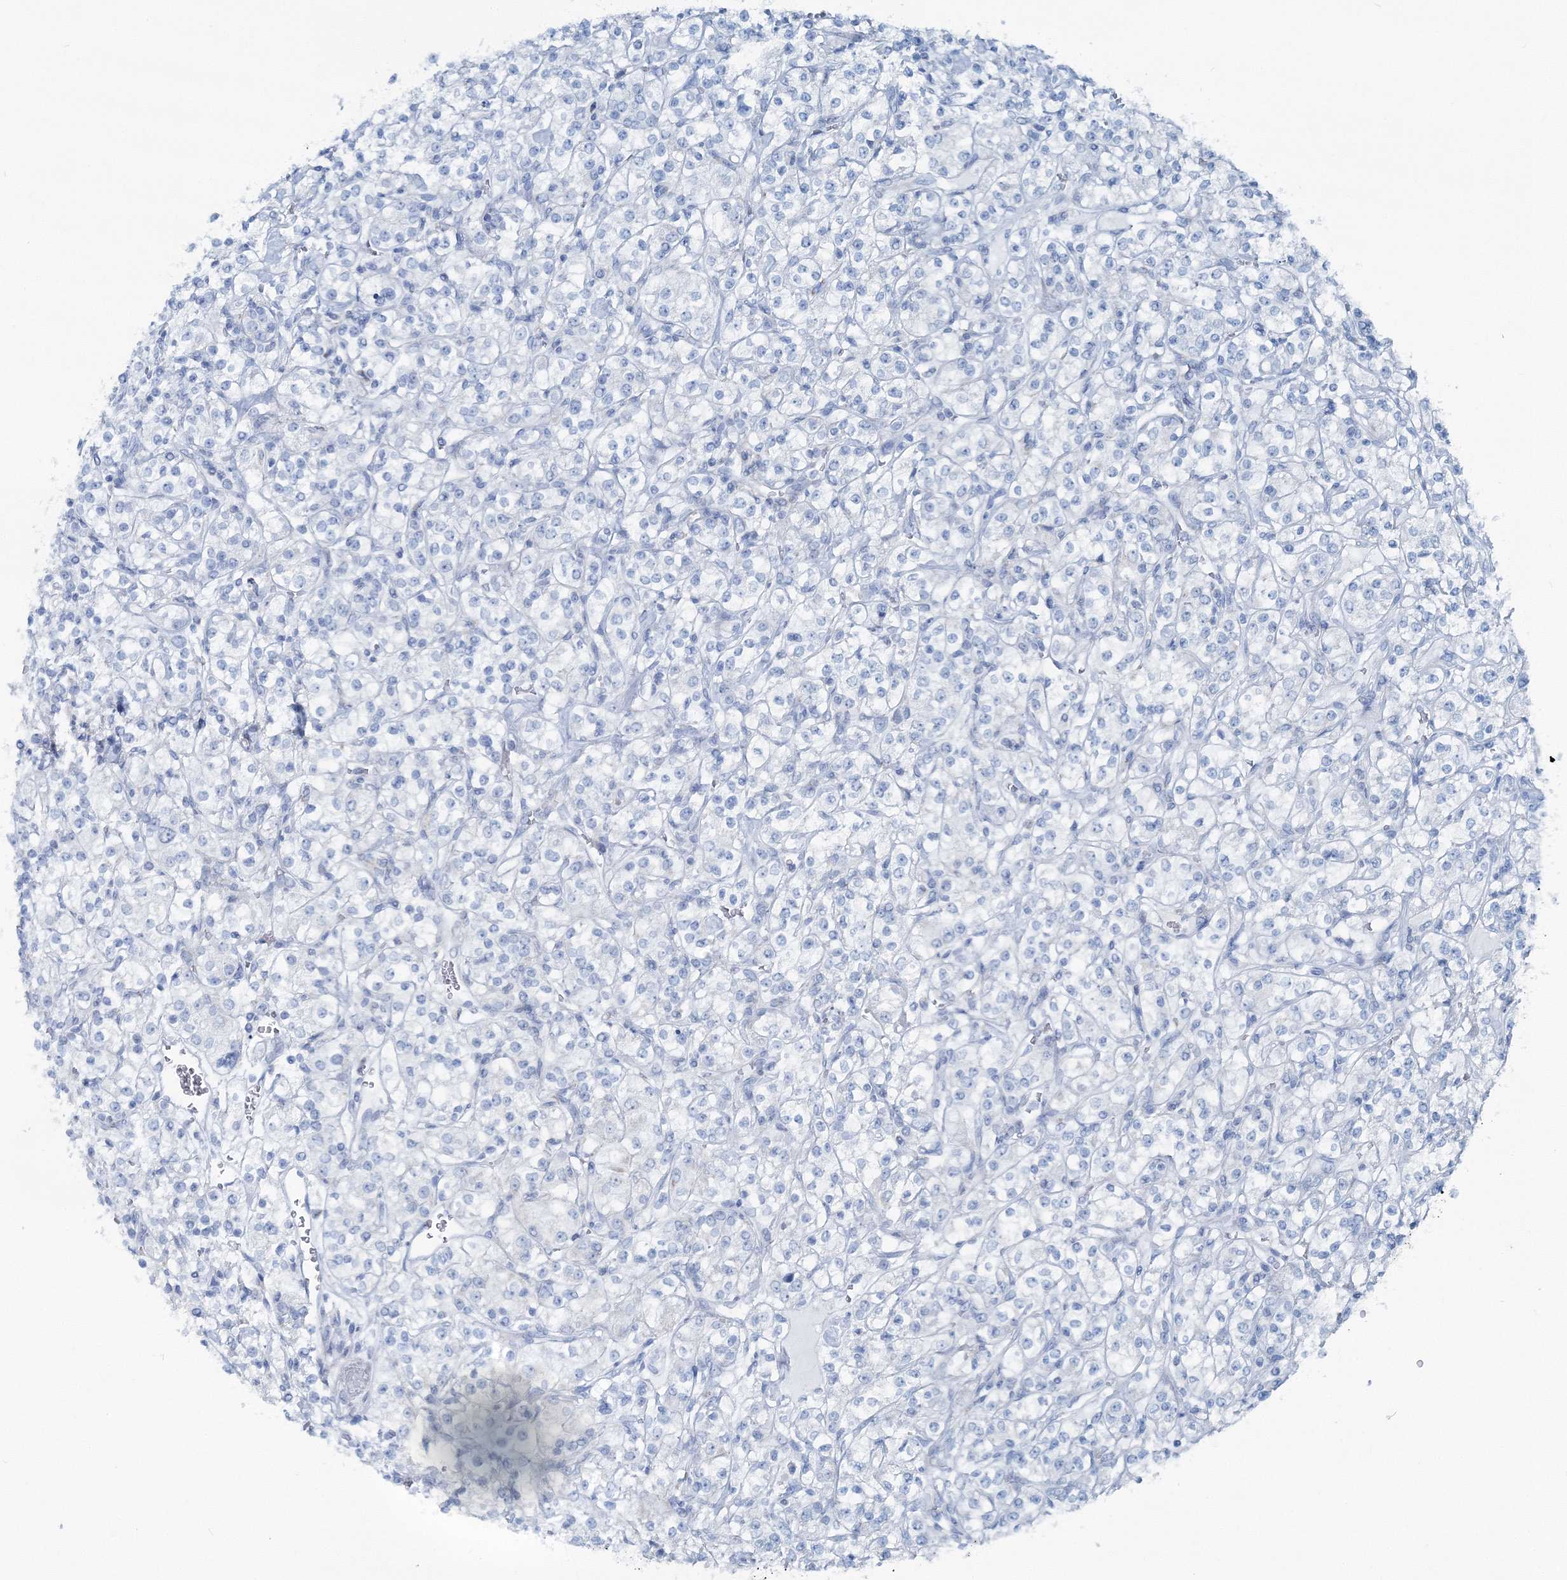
{"staining": {"intensity": "negative", "quantity": "none", "location": "none"}, "tissue": "renal cancer", "cell_type": "Tumor cells", "image_type": "cancer", "snomed": [{"axis": "morphology", "description": "Adenocarcinoma, NOS"}, {"axis": "topography", "description": "Kidney"}], "caption": "High magnification brightfield microscopy of renal cancer stained with DAB (brown) and counterstained with hematoxylin (blue): tumor cells show no significant positivity.", "gene": "GABARAPL2", "patient": {"sex": "male", "age": 77}}